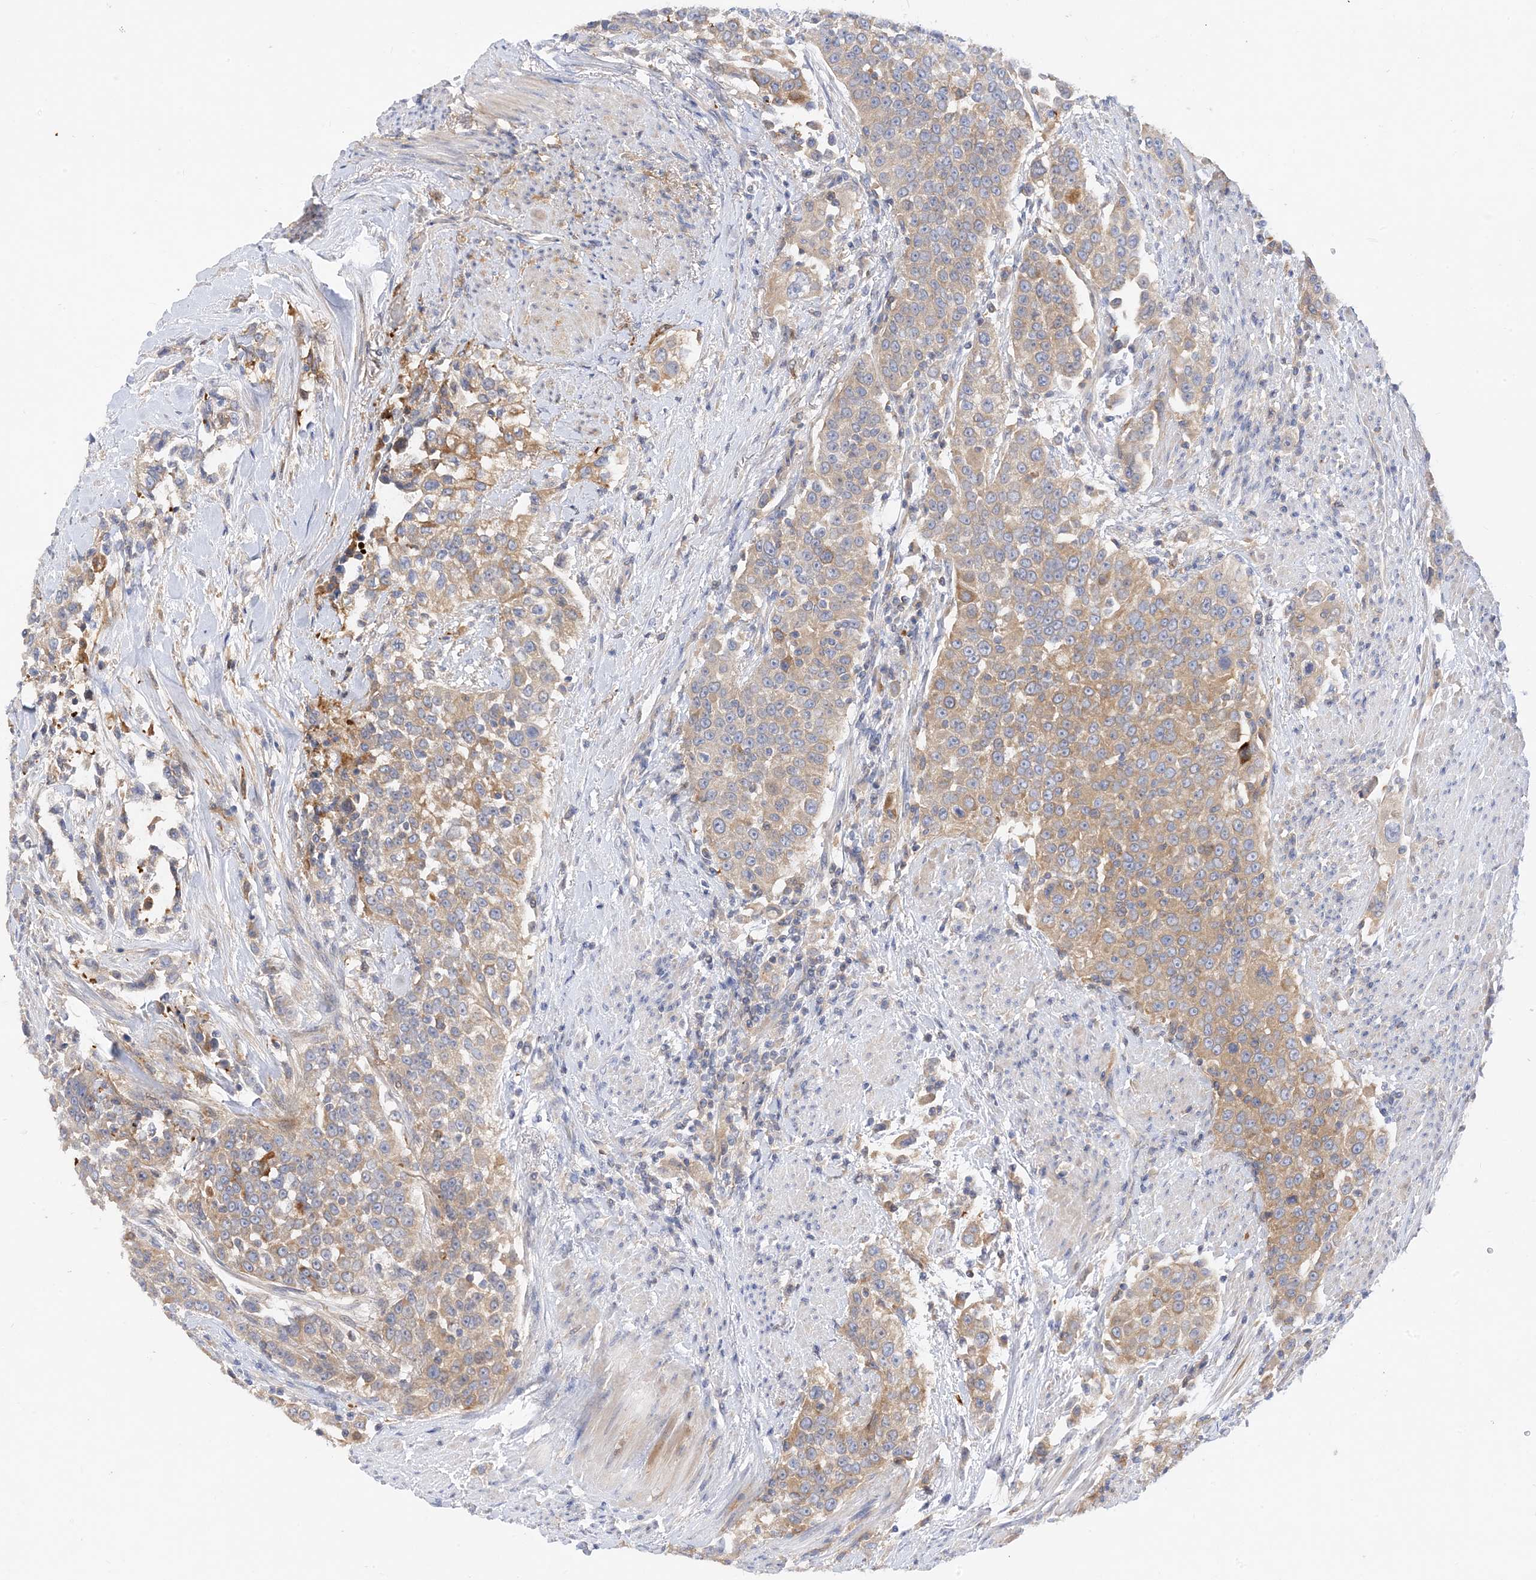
{"staining": {"intensity": "moderate", "quantity": ">75%", "location": "cytoplasmic/membranous"}, "tissue": "urothelial cancer", "cell_type": "Tumor cells", "image_type": "cancer", "snomed": [{"axis": "morphology", "description": "Urothelial carcinoma, High grade"}, {"axis": "topography", "description": "Urinary bladder"}], "caption": "Human urothelial cancer stained with a brown dye exhibits moderate cytoplasmic/membranous positive expression in approximately >75% of tumor cells.", "gene": "ARV1", "patient": {"sex": "female", "age": 80}}